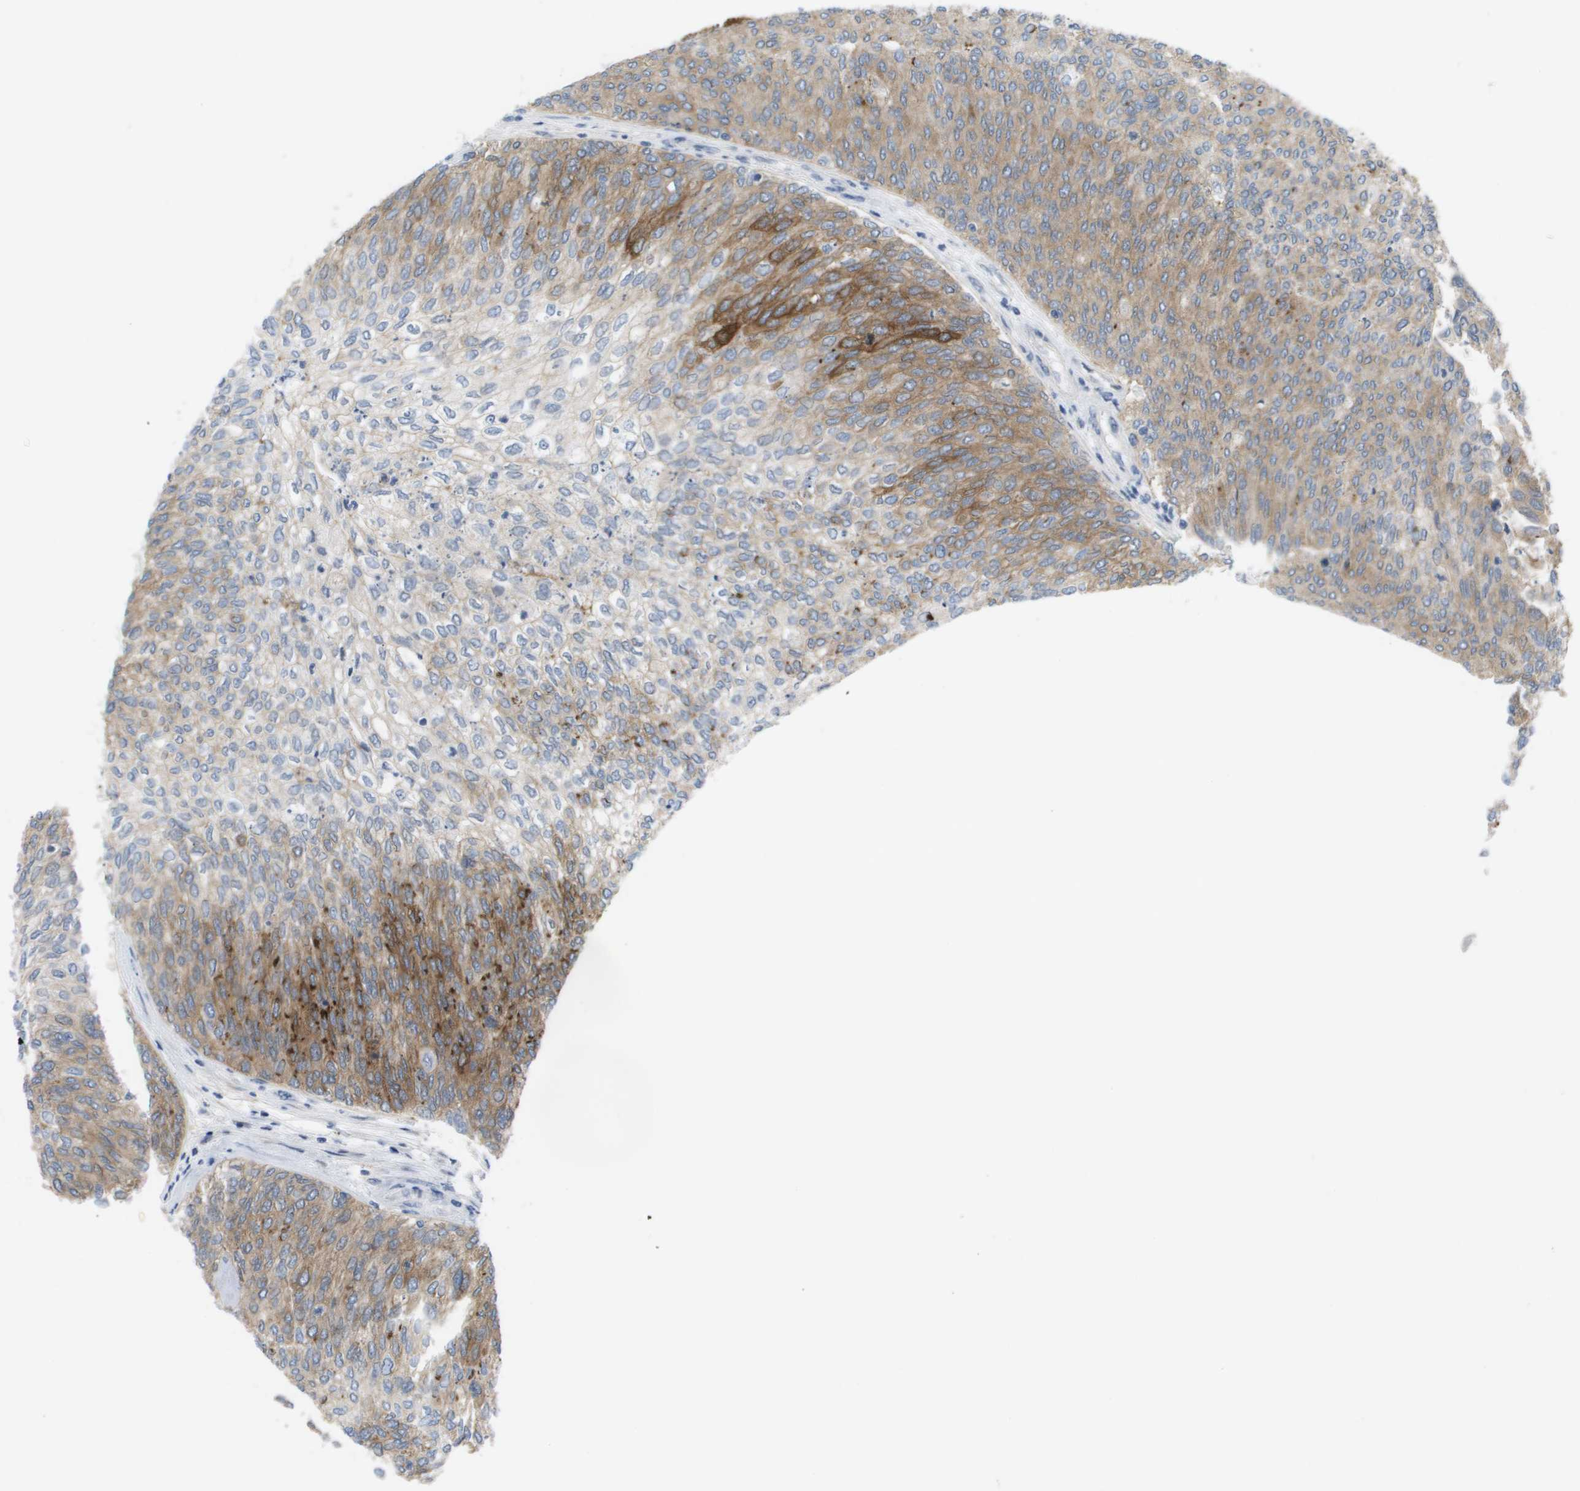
{"staining": {"intensity": "moderate", "quantity": "25%-75%", "location": "cytoplasmic/membranous"}, "tissue": "urothelial cancer", "cell_type": "Tumor cells", "image_type": "cancer", "snomed": [{"axis": "morphology", "description": "Urothelial carcinoma, Low grade"}, {"axis": "topography", "description": "Urinary bladder"}], "caption": "IHC staining of urothelial cancer, which reveals medium levels of moderate cytoplasmic/membranous expression in about 25%-75% of tumor cells indicating moderate cytoplasmic/membranous protein expression. The staining was performed using DAB (3,3'-diaminobenzidine) (brown) for protein detection and nuclei were counterstained in hematoxylin (blue).", "gene": "MARCHF8", "patient": {"sex": "female", "age": 79}}